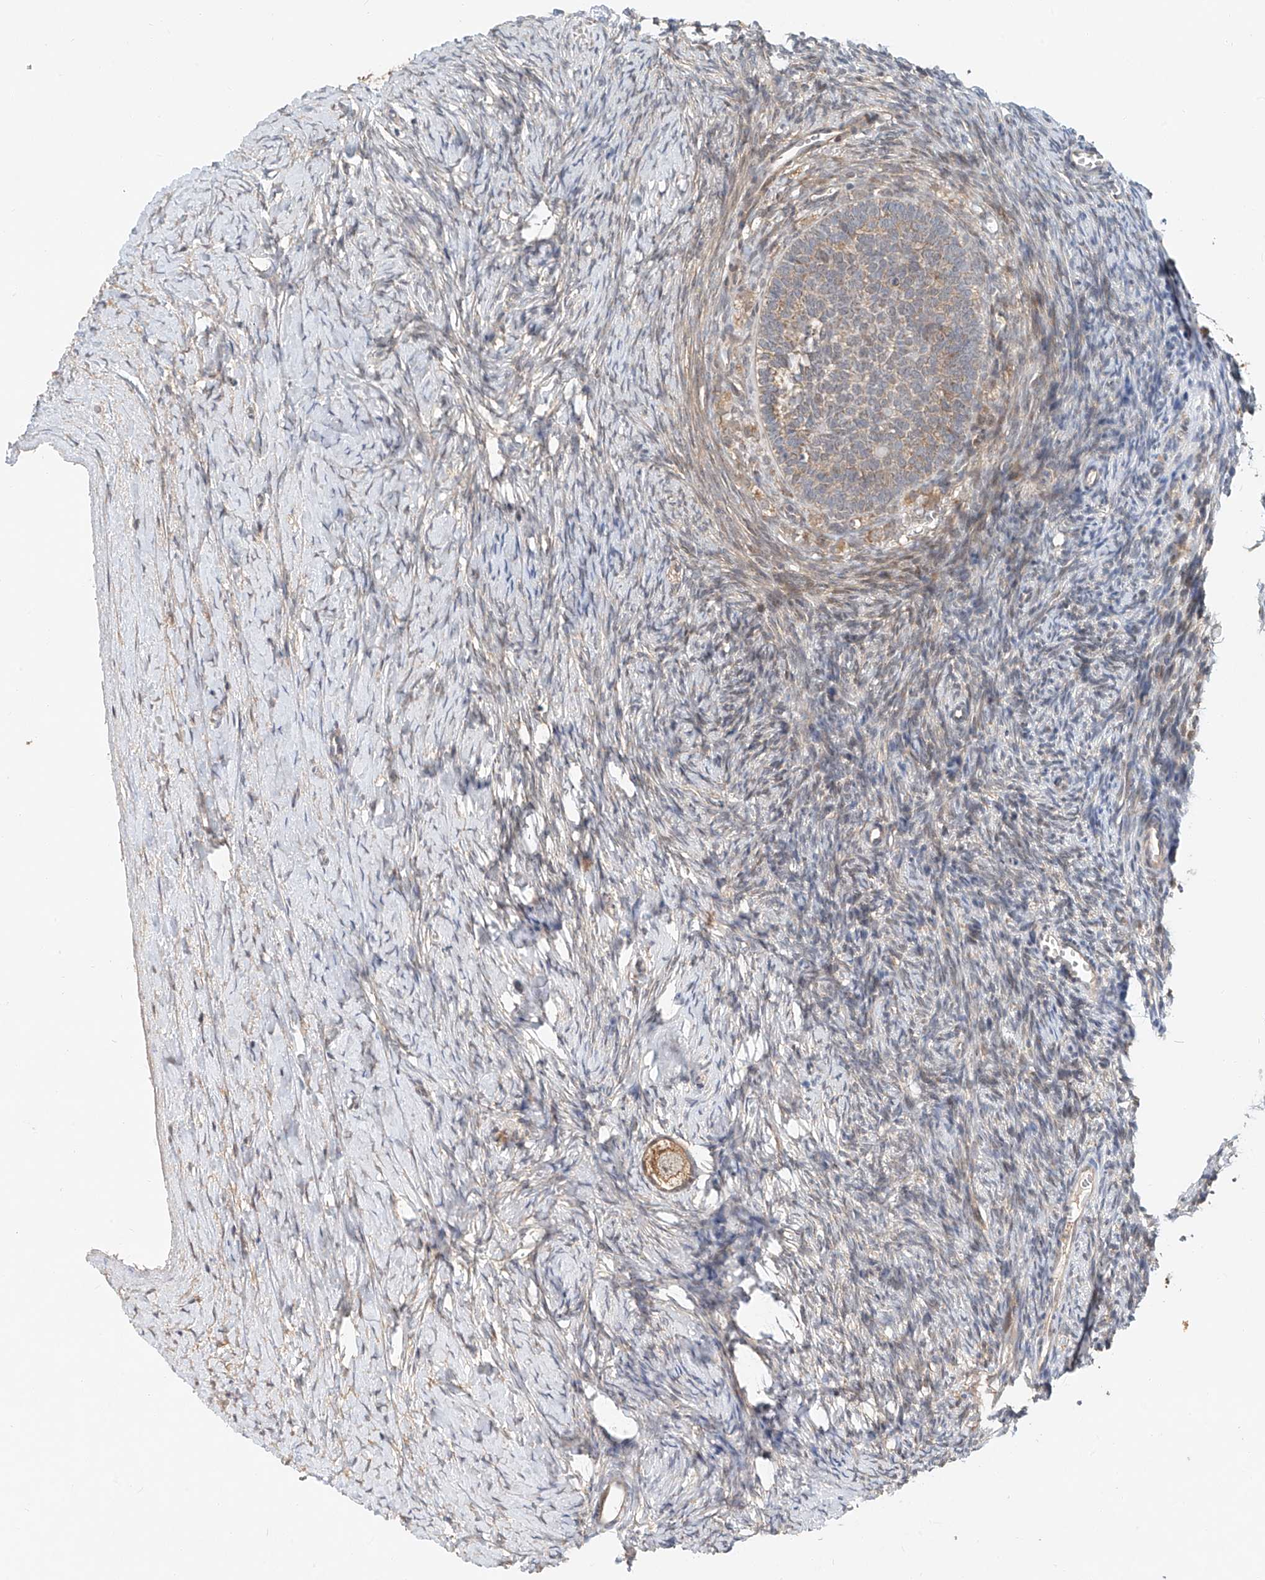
{"staining": {"intensity": "moderate", "quantity": ">75%", "location": "cytoplasmic/membranous"}, "tissue": "ovary", "cell_type": "Follicle cells", "image_type": "normal", "snomed": [{"axis": "morphology", "description": "Normal tissue, NOS"}, {"axis": "morphology", "description": "Developmental malformation"}, {"axis": "topography", "description": "Ovary"}], "caption": "Approximately >75% of follicle cells in benign human ovary exhibit moderate cytoplasmic/membranous protein positivity as visualized by brown immunohistochemical staining.", "gene": "TMEM61", "patient": {"sex": "female", "age": 39}}